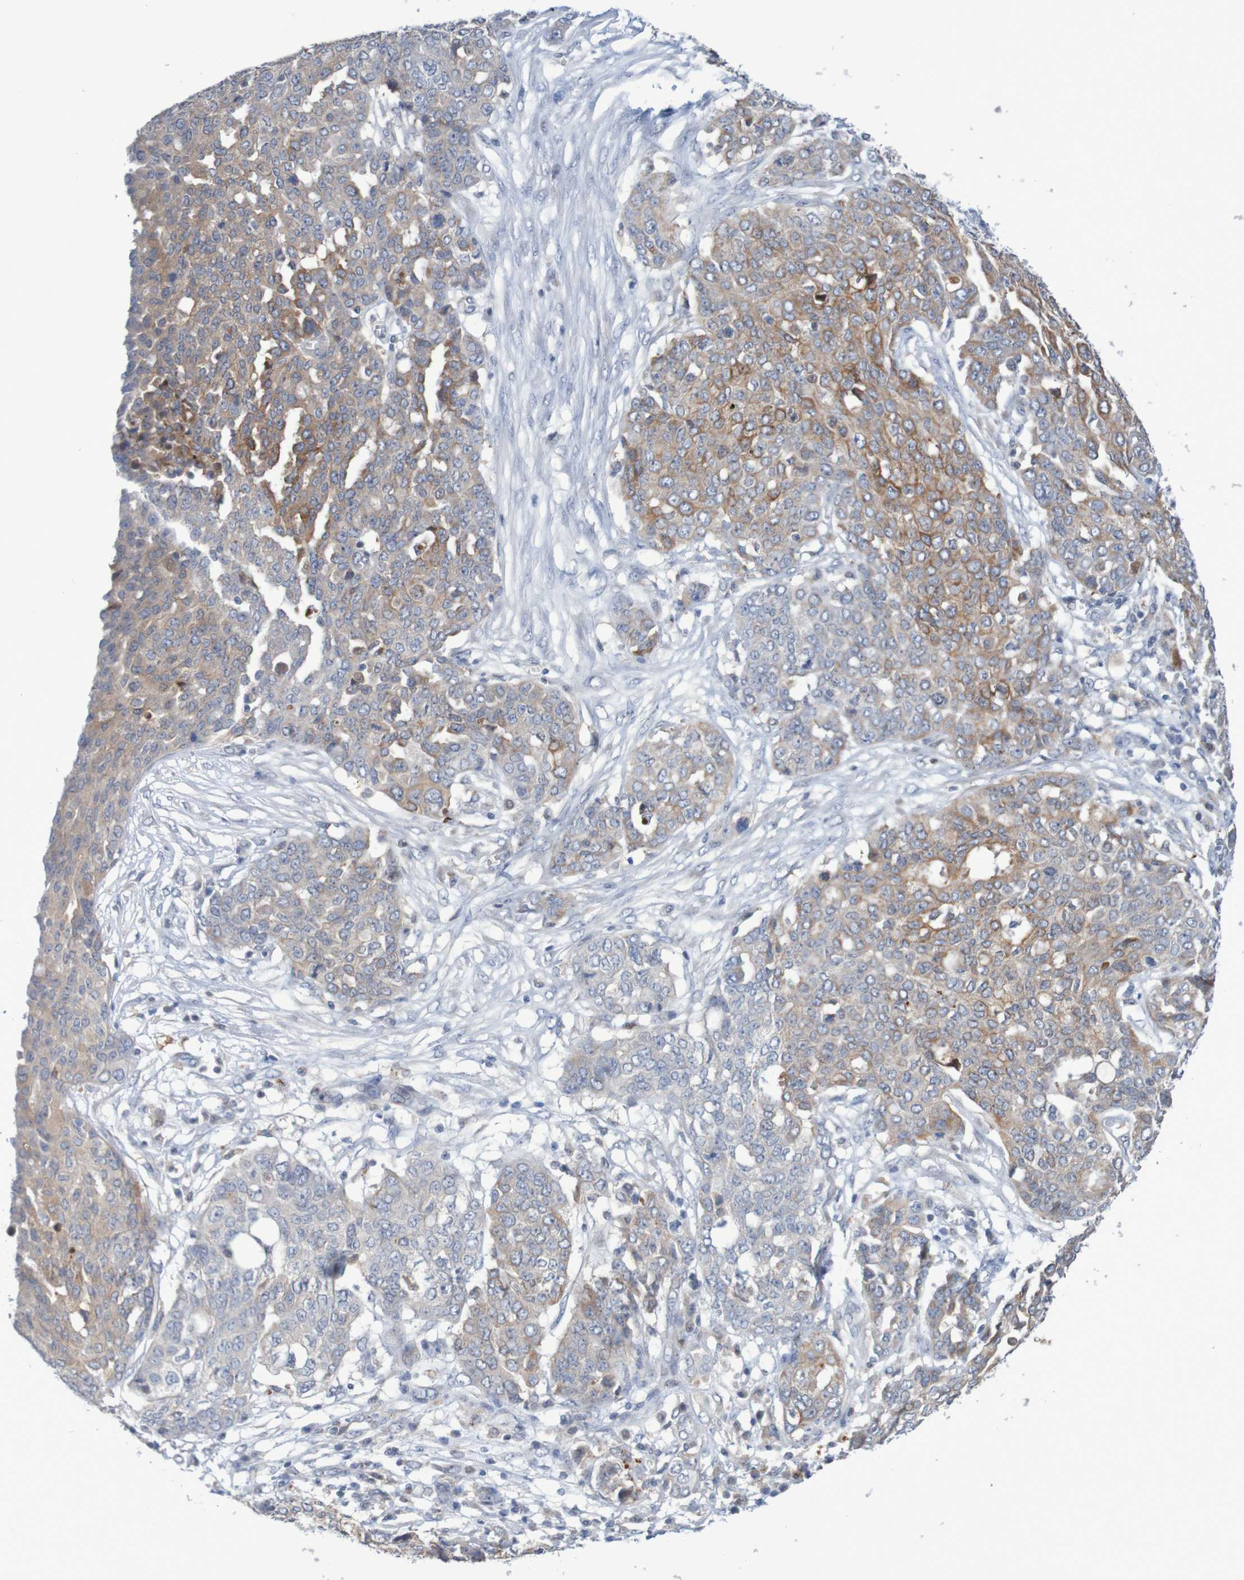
{"staining": {"intensity": "moderate", "quantity": "25%-75%", "location": "cytoplasmic/membranous"}, "tissue": "ovarian cancer", "cell_type": "Tumor cells", "image_type": "cancer", "snomed": [{"axis": "morphology", "description": "Cystadenocarcinoma, serous, NOS"}, {"axis": "topography", "description": "Soft tissue"}, {"axis": "topography", "description": "Ovary"}], "caption": "A micrograph of human ovarian cancer stained for a protein displays moderate cytoplasmic/membranous brown staining in tumor cells.", "gene": "FBP2", "patient": {"sex": "female", "age": 57}}